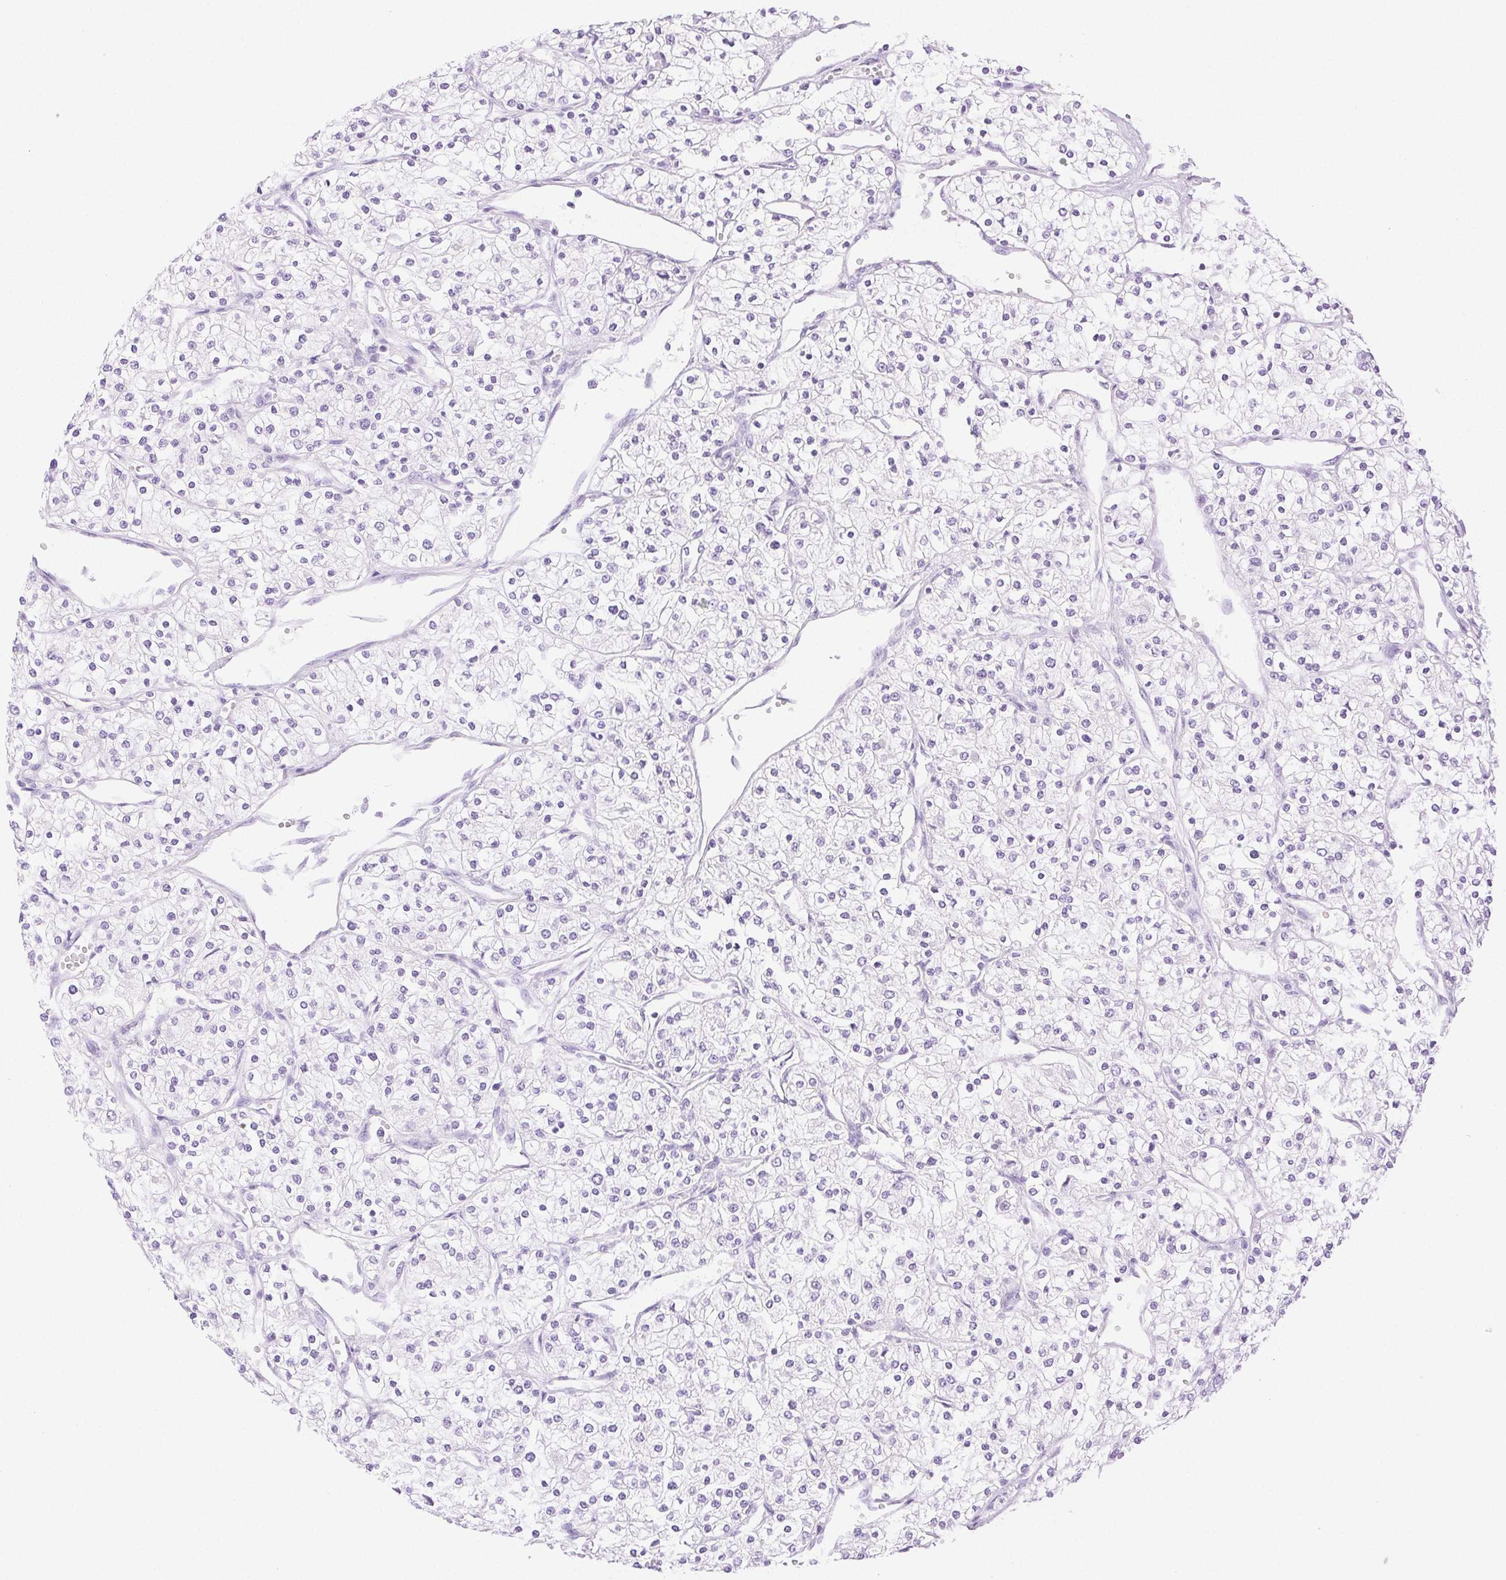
{"staining": {"intensity": "negative", "quantity": "none", "location": "none"}, "tissue": "renal cancer", "cell_type": "Tumor cells", "image_type": "cancer", "snomed": [{"axis": "morphology", "description": "Adenocarcinoma, NOS"}, {"axis": "topography", "description": "Kidney"}], "caption": "Tumor cells are negative for protein expression in human renal adenocarcinoma.", "gene": "SPACA4", "patient": {"sex": "male", "age": 80}}